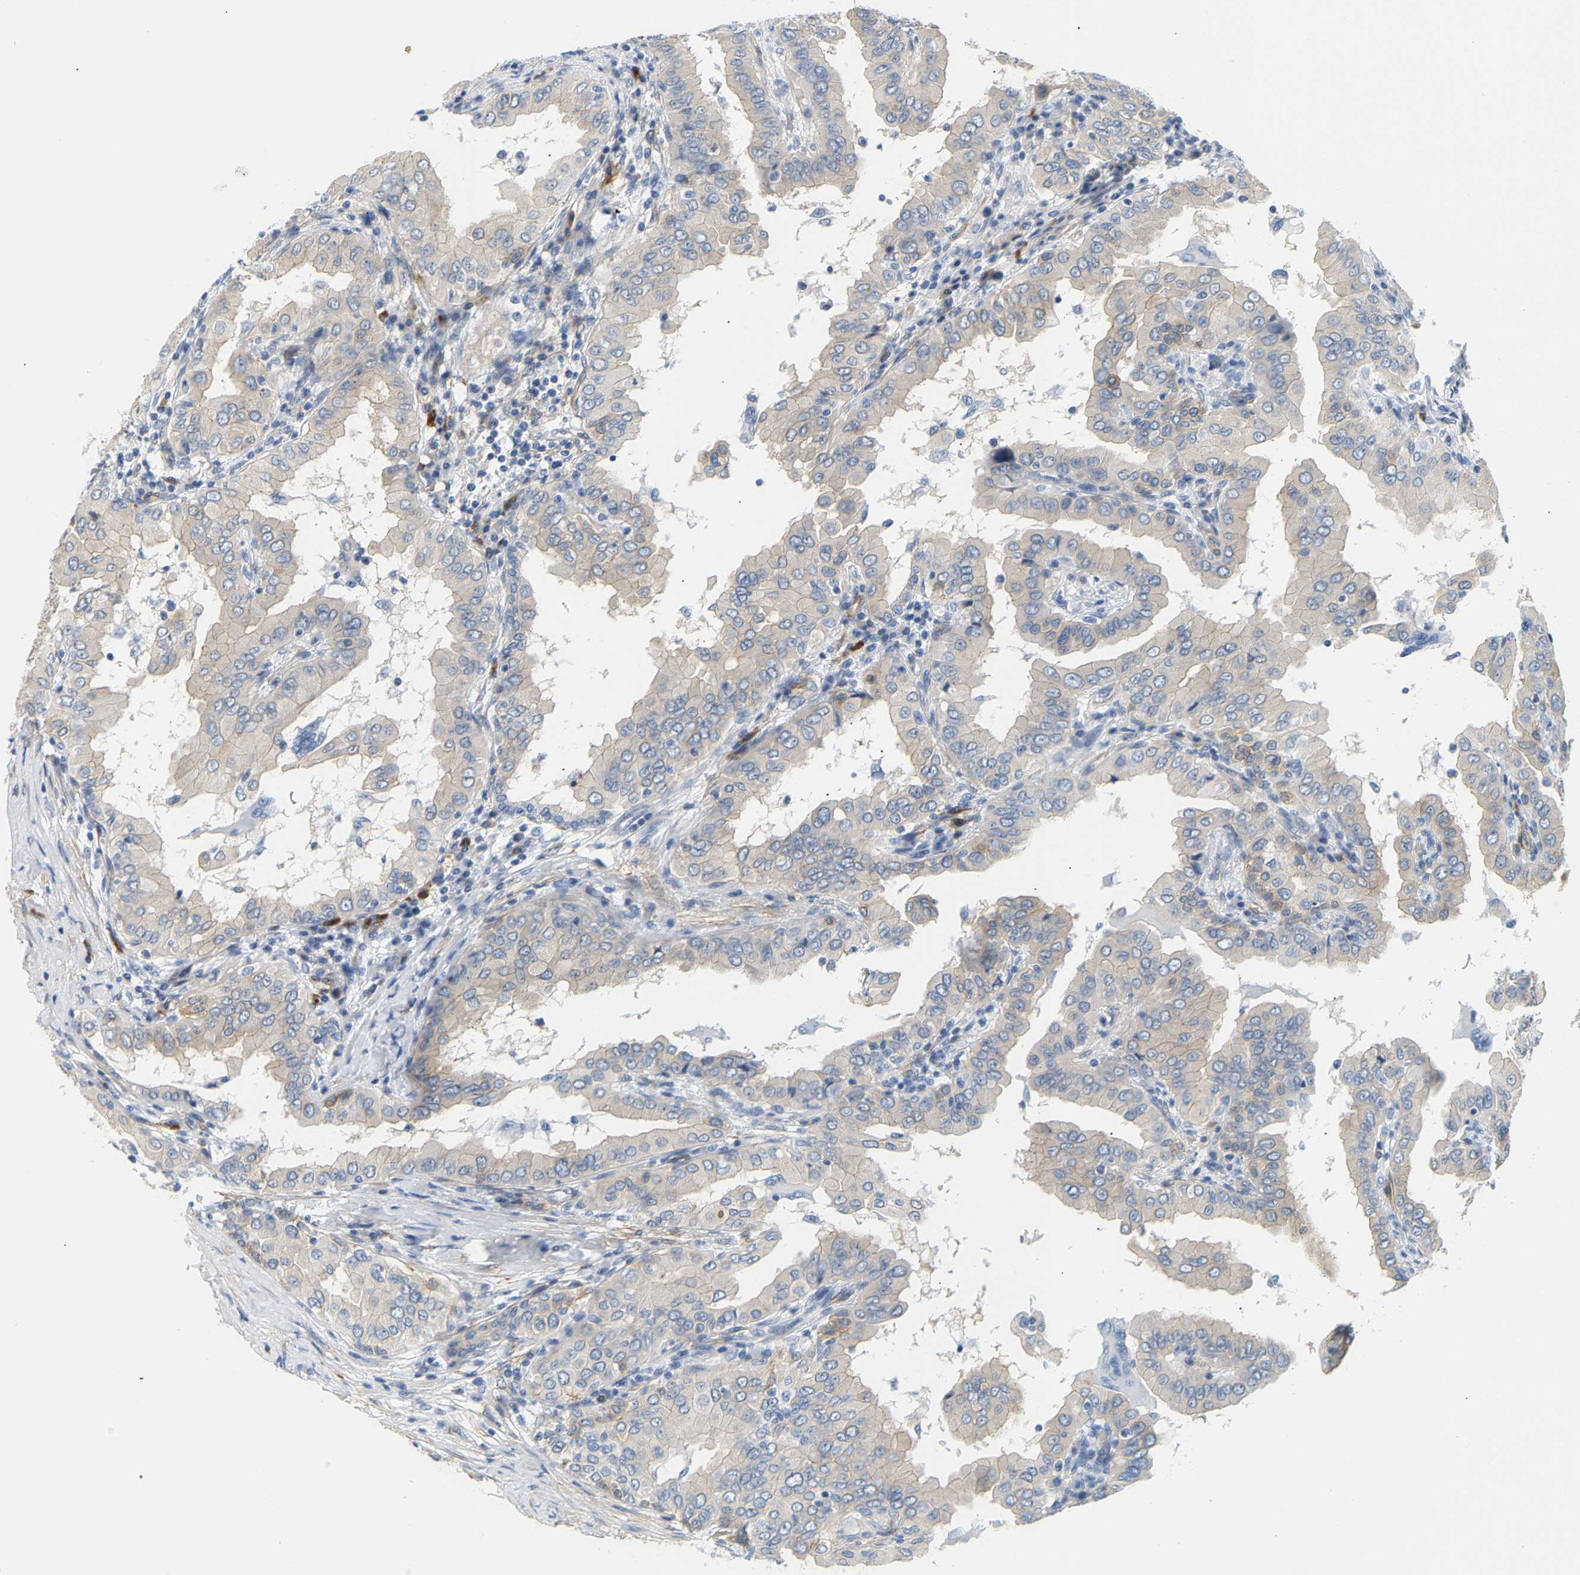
{"staining": {"intensity": "negative", "quantity": "none", "location": "none"}, "tissue": "thyroid cancer", "cell_type": "Tumor cells", "image_type": "cancer", "snomed": [{"axis": "morphology", "description": "Papillary adenocarcinoma, NOS"}, {"axis": "topography", "description": "Thyroid gland"}], "caption": "High magnification brightfield microscopy of thyroid papillary adenocarcinoma stained with DAB (3,3'-diaminobenzidine) (brown) and counterstained with hematoxylin (blue): tumor cells show no significant expression.", "gene": "PAWR", "patient": {"sex": "male", "age": 33}}